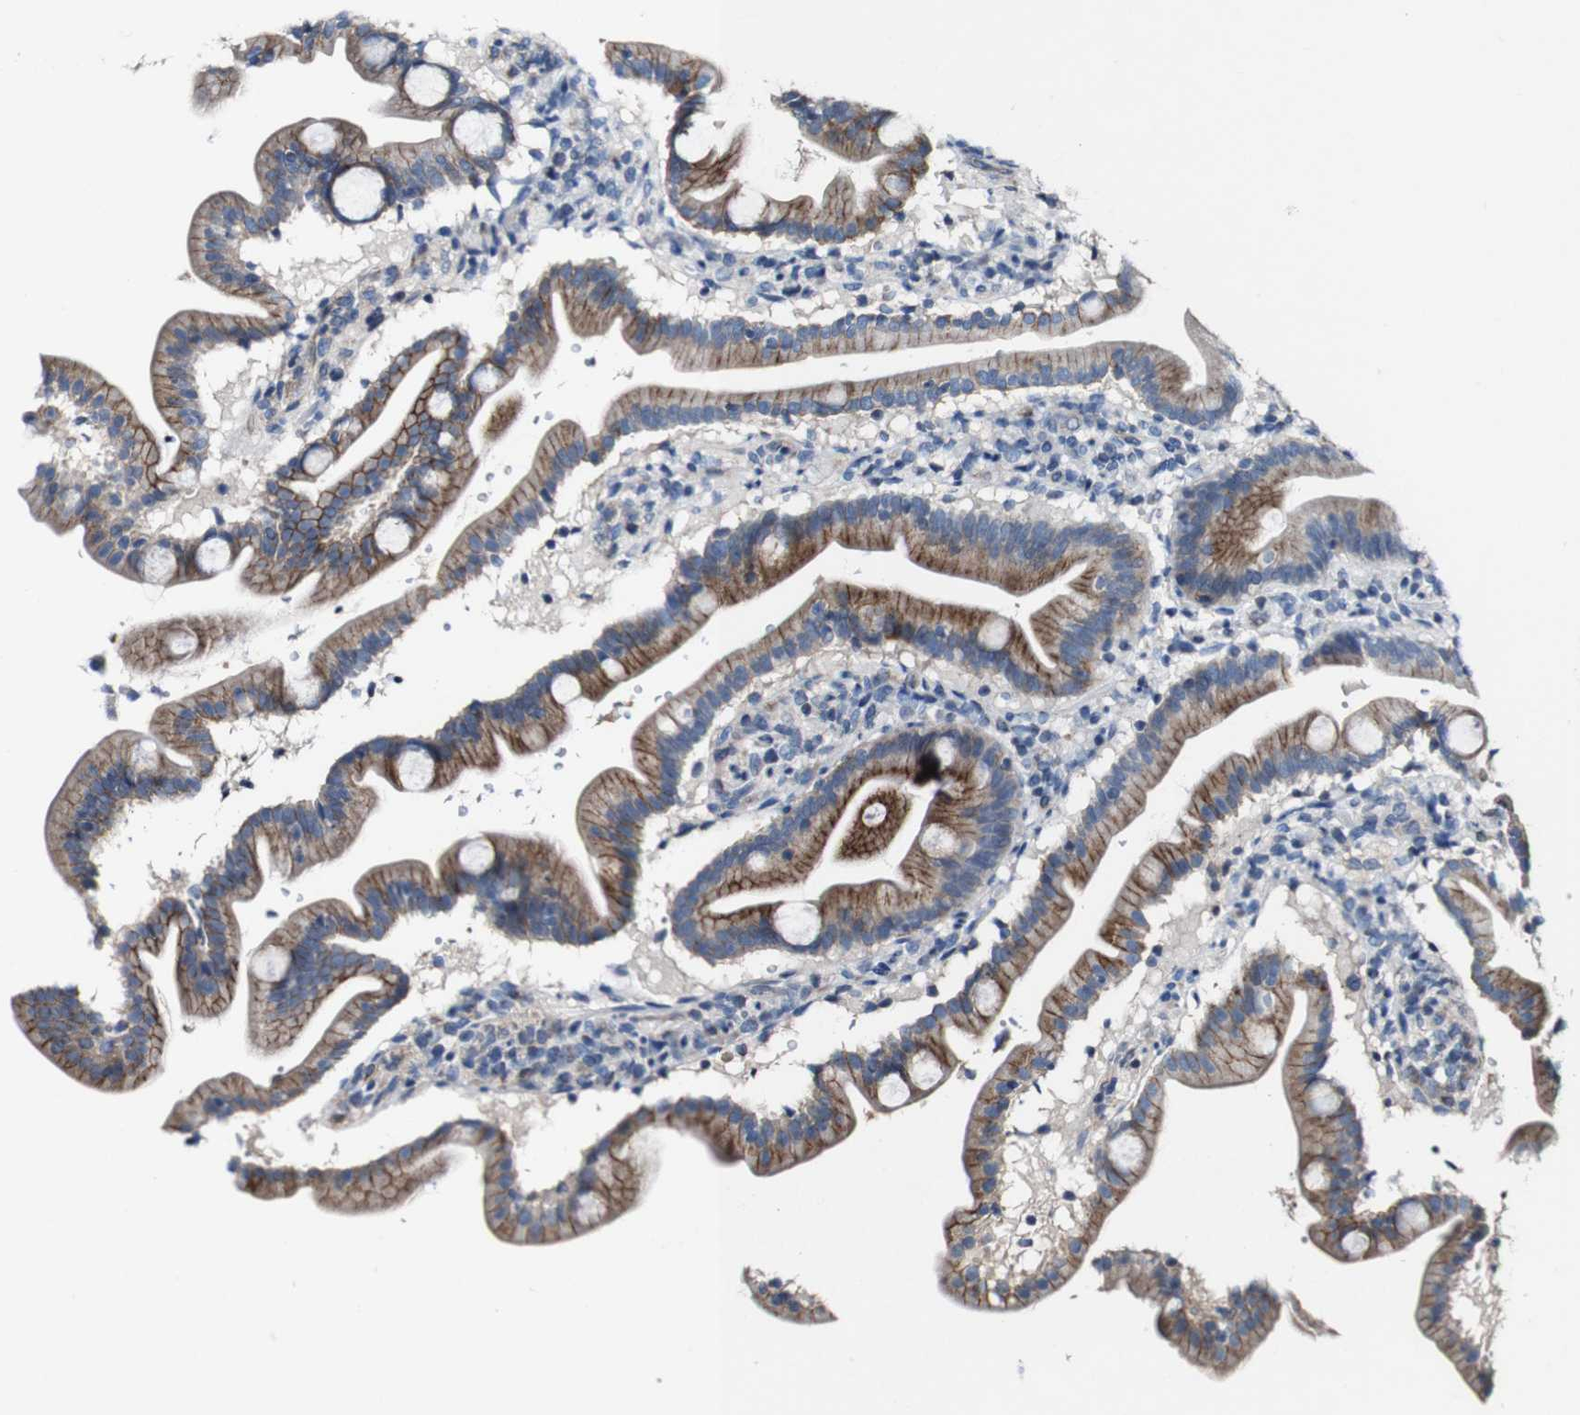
{"staining": {"intensity": "moderate", "quantity": ">75%", "location": "cytoplasmic/membranous"}, "tissue": "duodenum", "cell_type": "Glandular cells", "image_type": "normal", "snomed": [{"axis": "morphology", "description": "Normal tissue, NOS"}, {"axis": "topography", "description": "Duodenum"}], "caption": "High-power microscopy captured an immunohistochemistry histopathology image of benign duodenum, revealing moderate cytoplasmic/membranous staining in approximately >75% of glandular cells.", "gene": "GRAMD1A", "patient": {"sex": "male", "age": 54}}